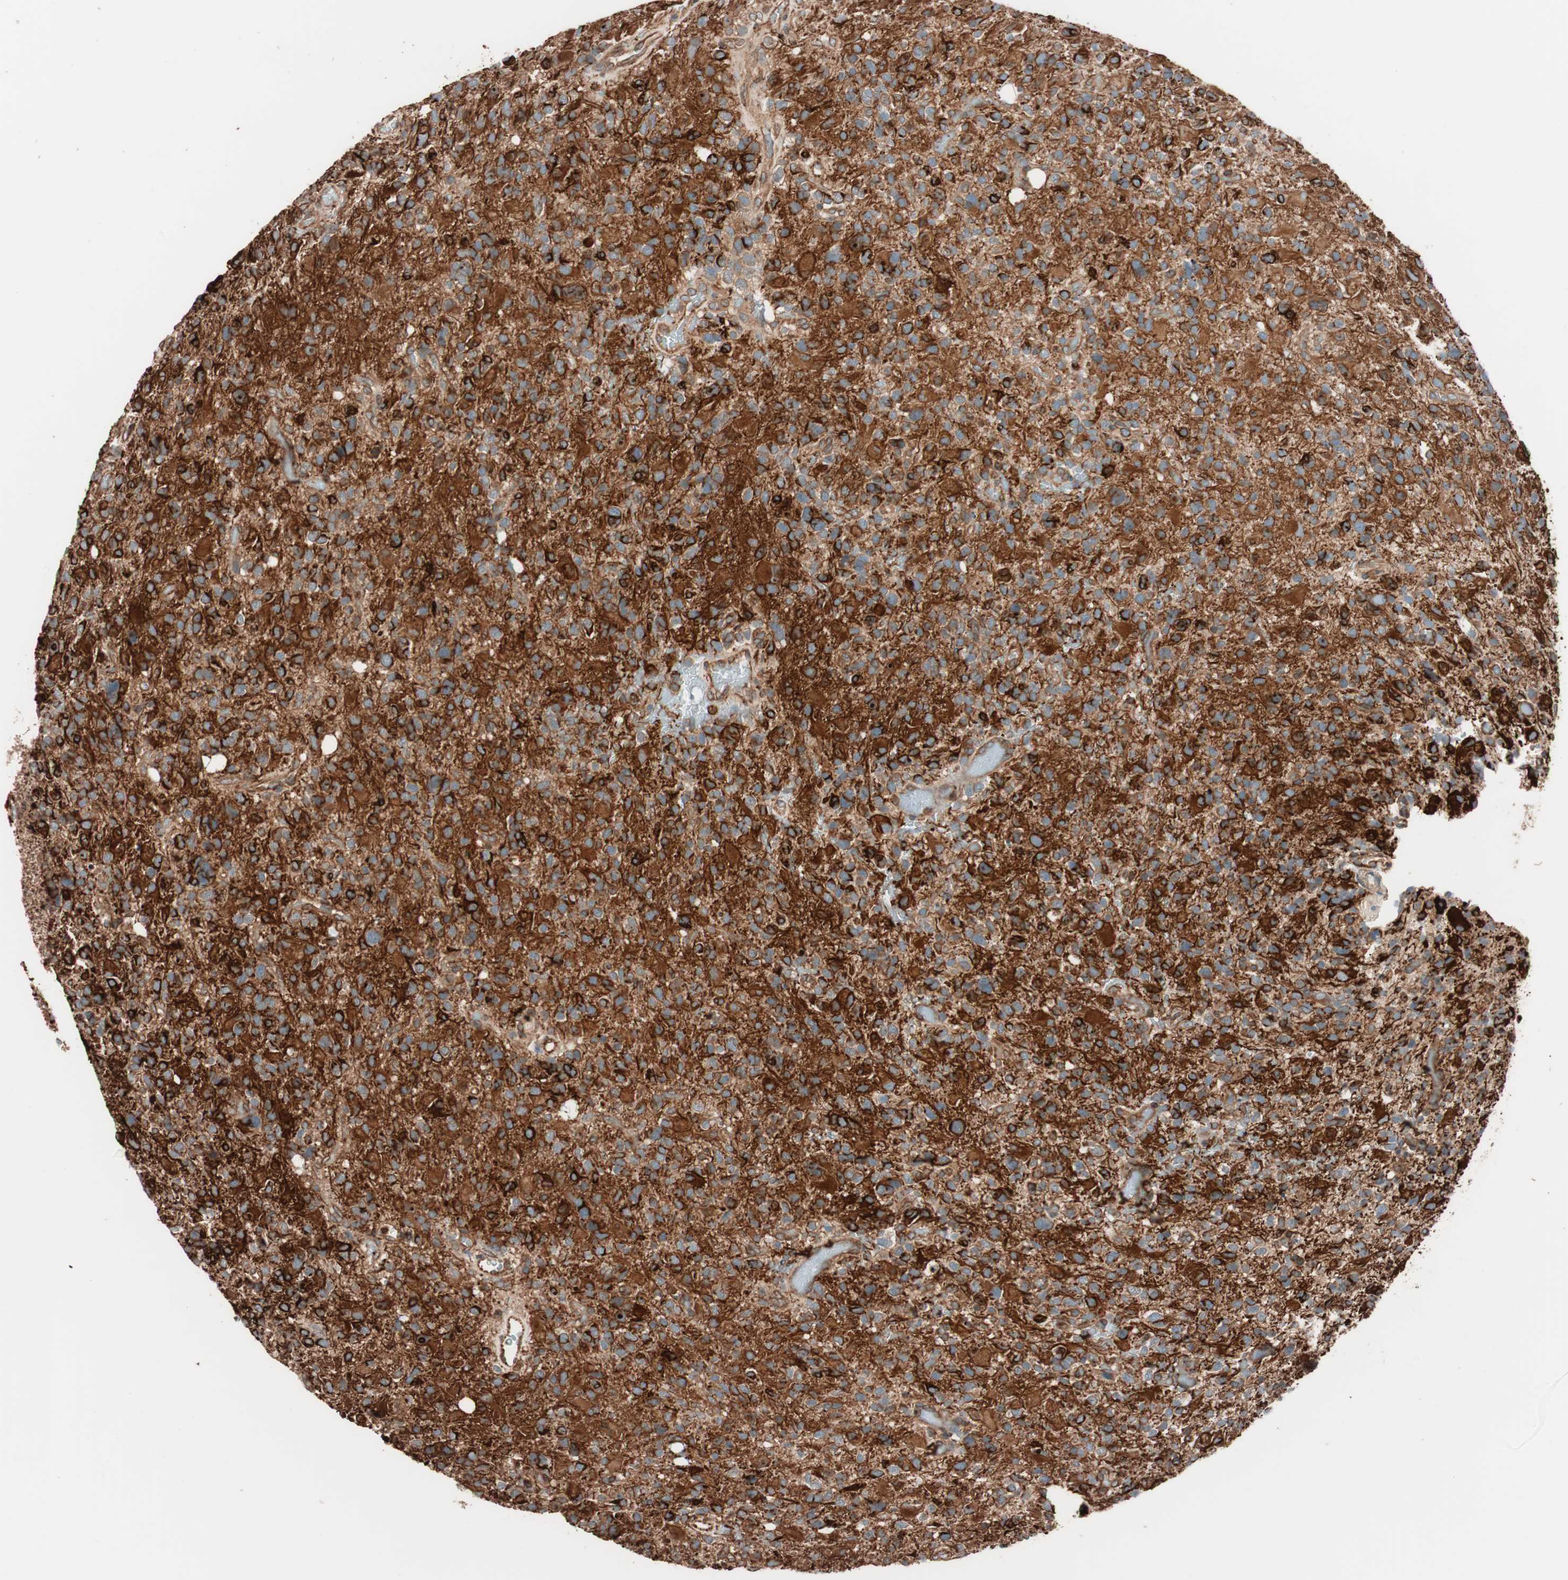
{"staining": {"intensity": "strong", "quantity": ">75%", "location": "cytoplasmic/membranous"}, "tissue": "glioma", "cell_type": "Tumor cells", "image_type": "cancer", "snomed": [{"axis": "morphology", "description": "Glioma, malignant, High grade"}, {"axis": "topography", "description": "Brain"}], "caption": "Glioma tissue reveals strong cytoplasmic/membranous positivity in about >75% of tumor cells, visualized by immunohistochemistry. (DAB (3,3'-diaminobenzidine) IHC, brown staining for protein, blue staining for nuclei).", "gene": "VEGFA", "patient": {"sex": "male", "age": 48}}